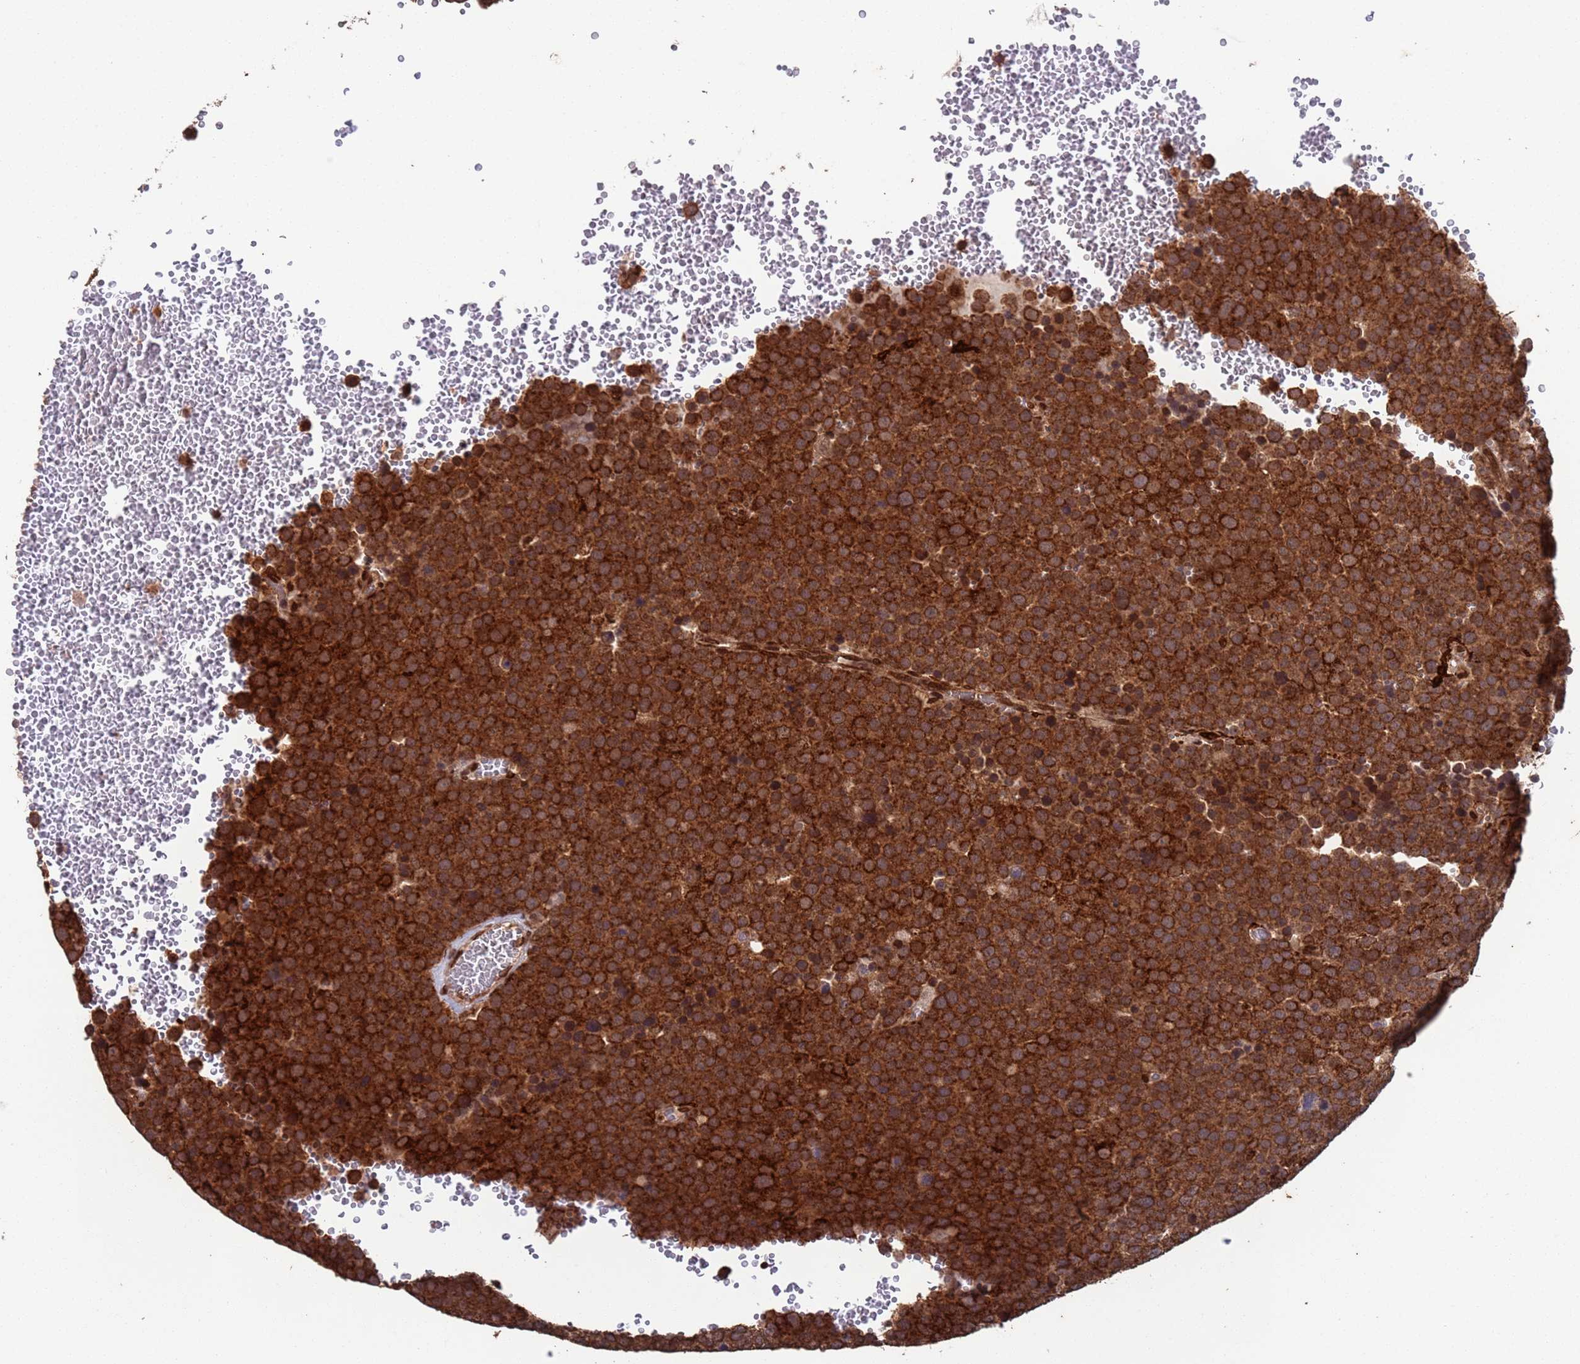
{"staining": {"intensity": "strong", "quantity": ">75%", "location": "cytoplasmic/membranous"}, "tissue": "testis cancer", "cell_type": "Tumor cells", "image_type": "cancer", "snomed": [{"axis": "morphology", "description": "Seminoma, NOS"}, {"axis": "topography", "description": "Testis"}], "caption": "Tumor cells demonstrate high levels of strong cytoplasmic/membranous expression in about >75% of cells in human testis cancer.", "gene": "FUBP3", "patient": {"sex": "male", "age": 71}}